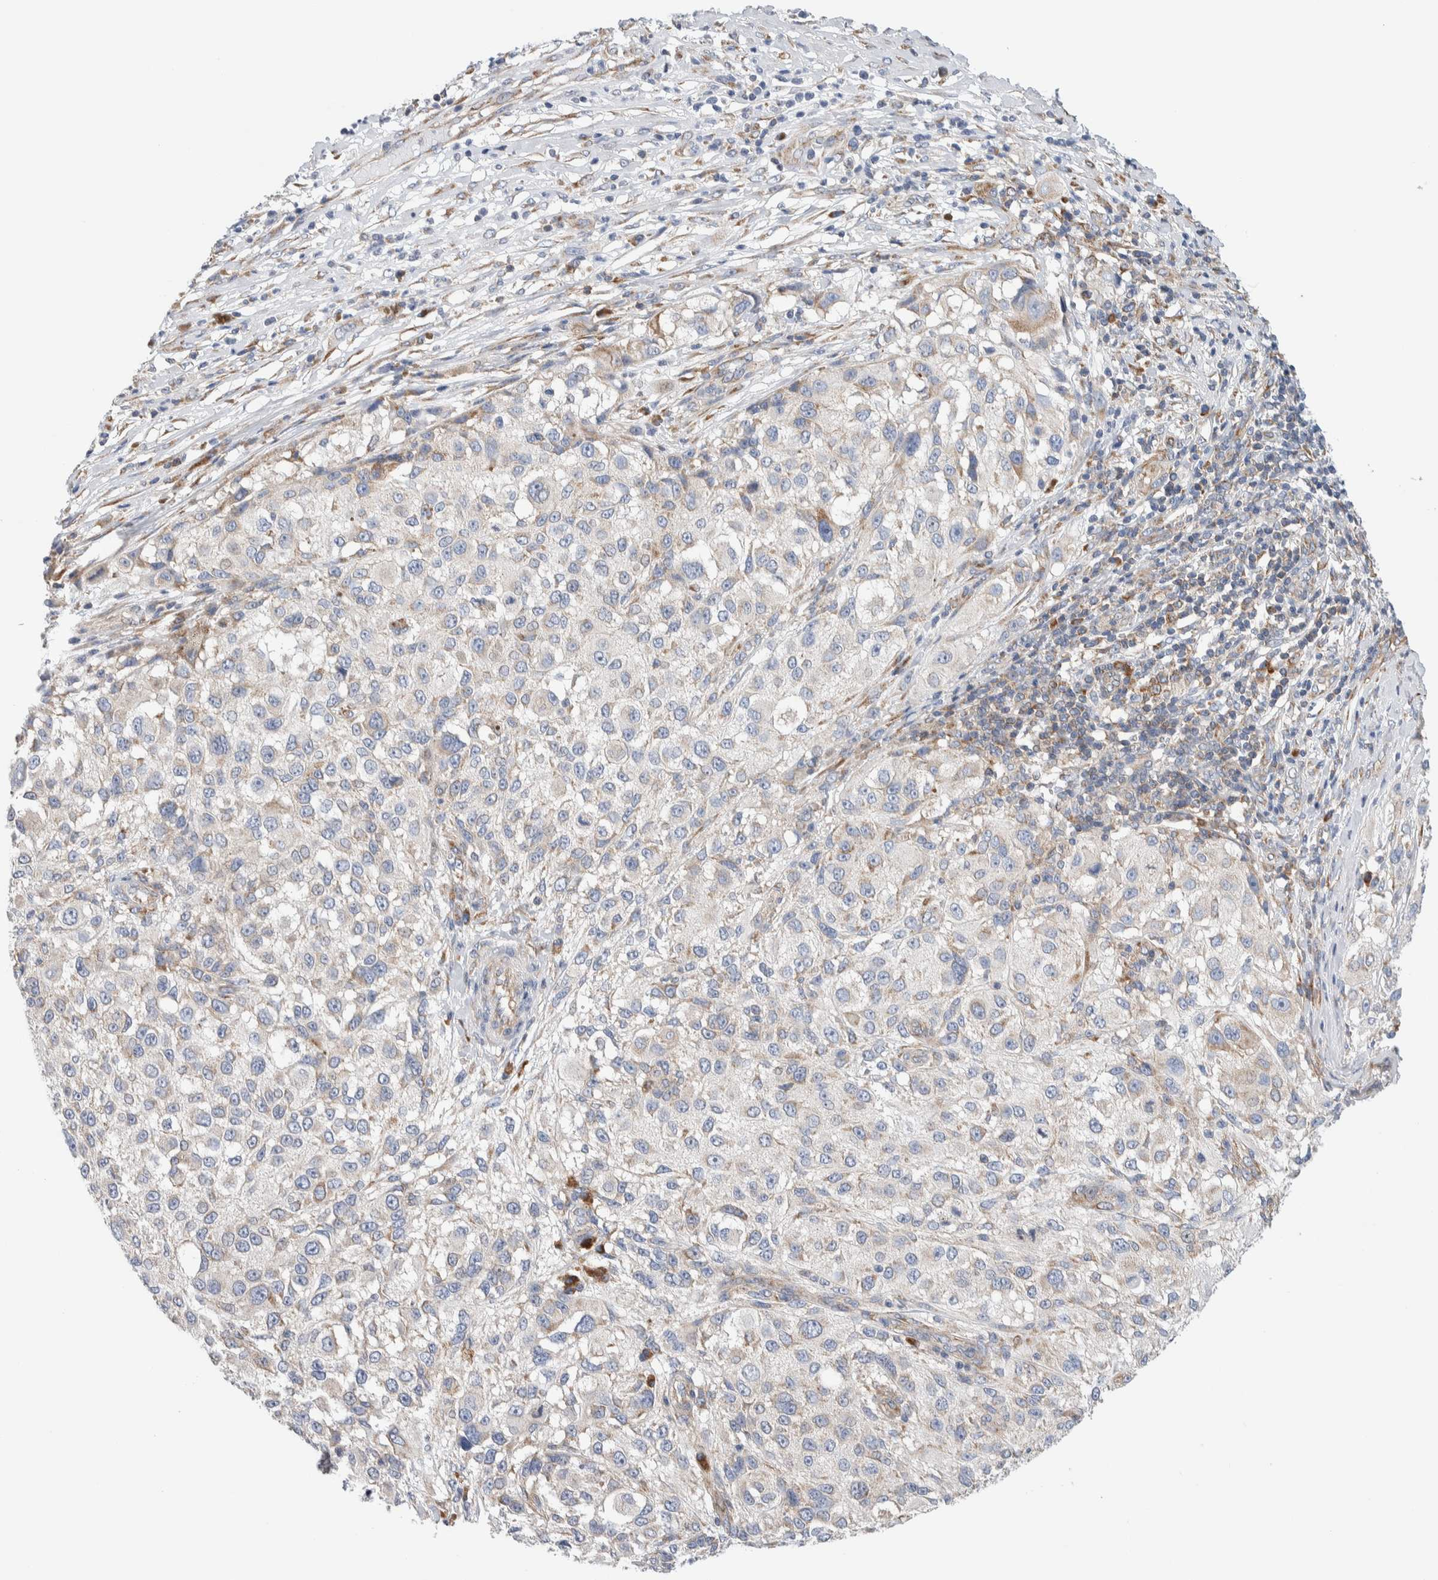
{"staining": {"intensity": "negative", "quantity": "none", "location": "none"}, "tissue": "melanoma", "cell_type": "Tumor cells", "image_type": "cancer", "snomed": [{"axis": "morphology", "description": "Necrosis, NOS"}, {"axis": "morphology", "description": "Malignant melanoma, NOS"}, {"axis": "topography", "description": "Skin"}], "caption": "Immunohistochemistry (IHC) of human melanoma exhibits no expression in tumor cells.", "gene": "RACK1", "patient": {"sex": "female", "age": 87}}